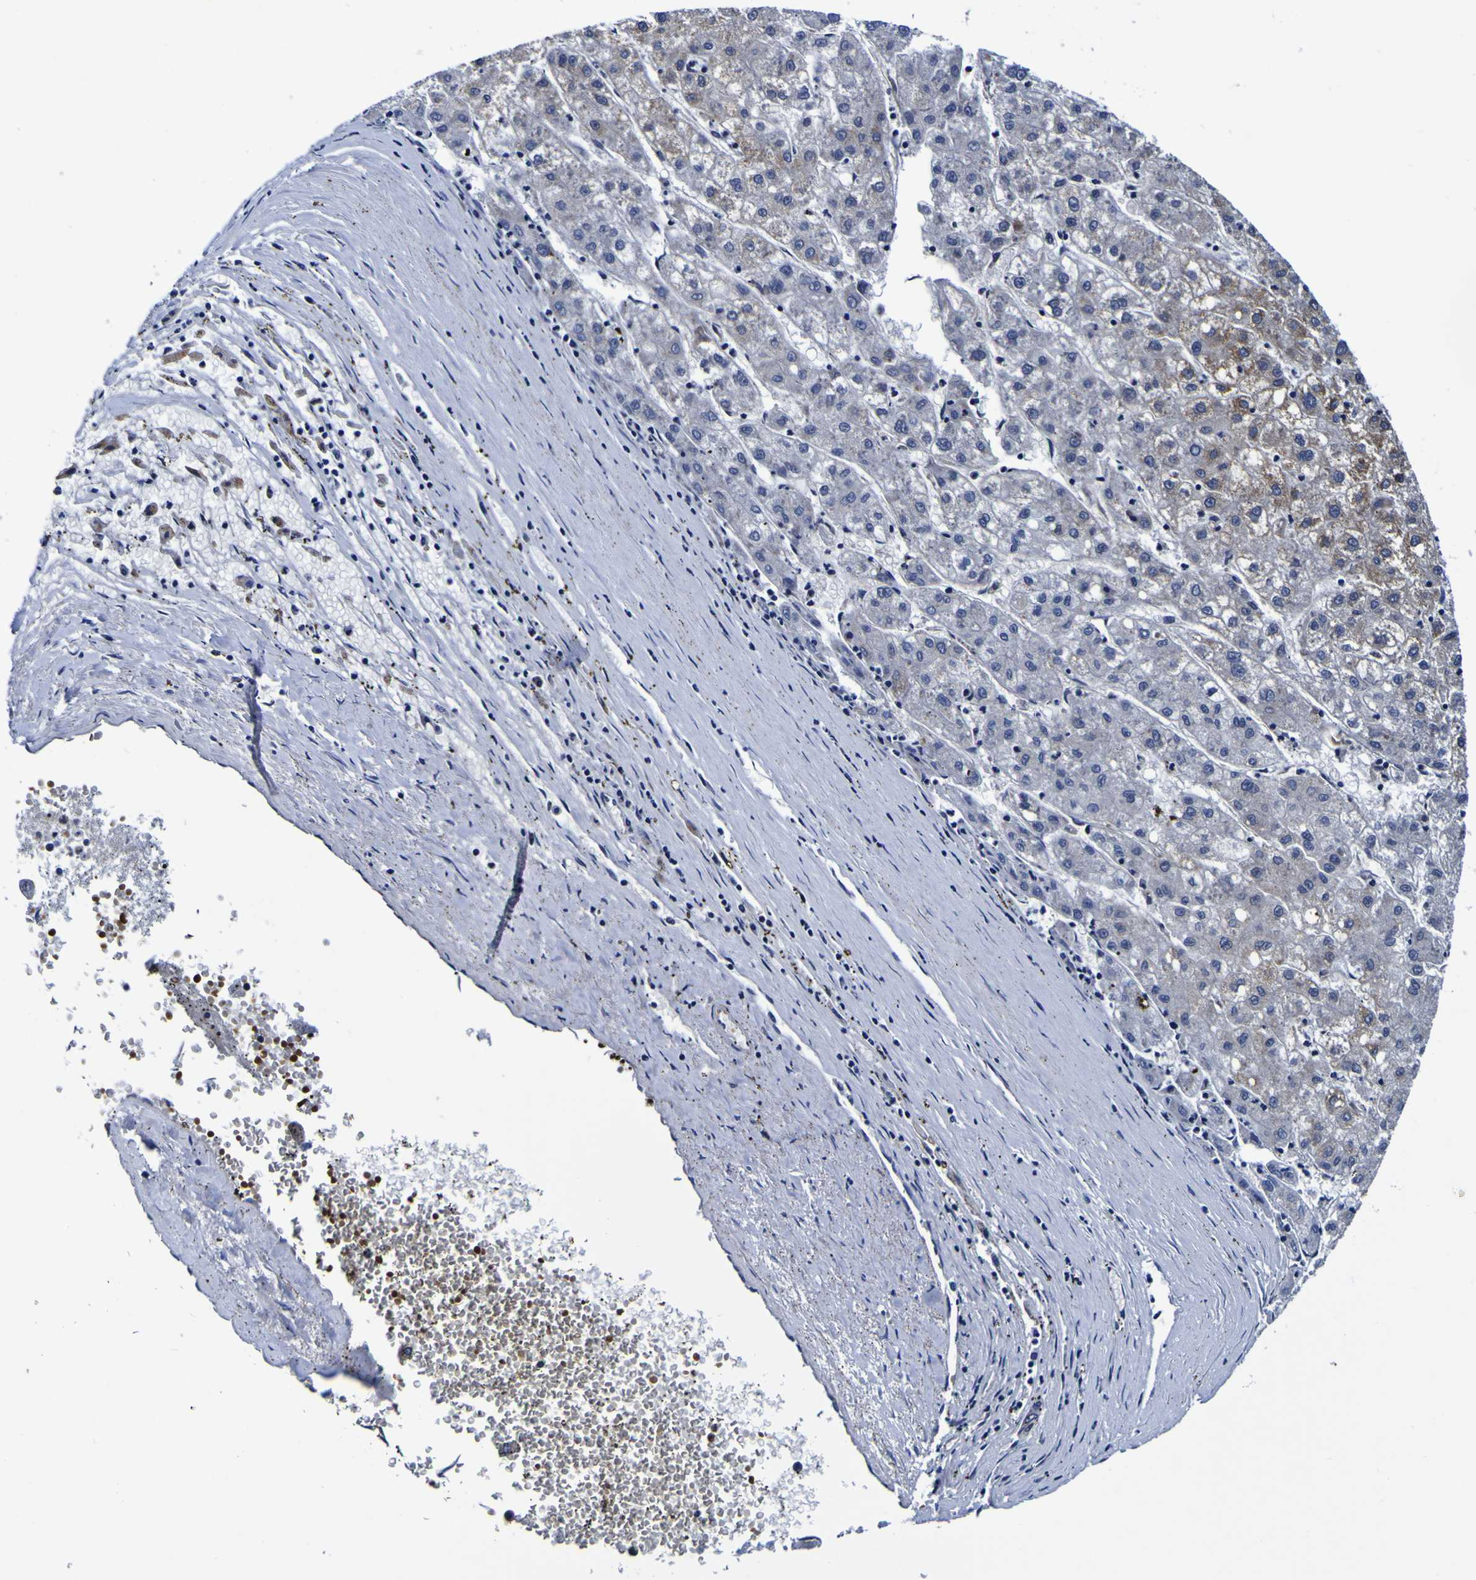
{"staining": {"intensity": "moderate", "quantity": ">75%", "location": "cytoplasmic/membranous"}, "tissue": "liver cancer", "cell_type": "Tumor cells", "image_type": "cancer", "snomed": [{"axis": "morphology", "description": "Carcinoma, Hepatocellular, NOS"}, {"axis": "topography", "description": "Liver"}], "caption": "A histopathology image of liver hepatocellular carcinoma stained for a protein demonstrates moderate cytoplasmic/membranous brown staining in tumor cells. (DAB (3,3'-diaminobenzidine) IHC with brightfield microscopy, high magnification).", "gene": "PDLIM4", "patient": {"sex": "male", "age": 72}}